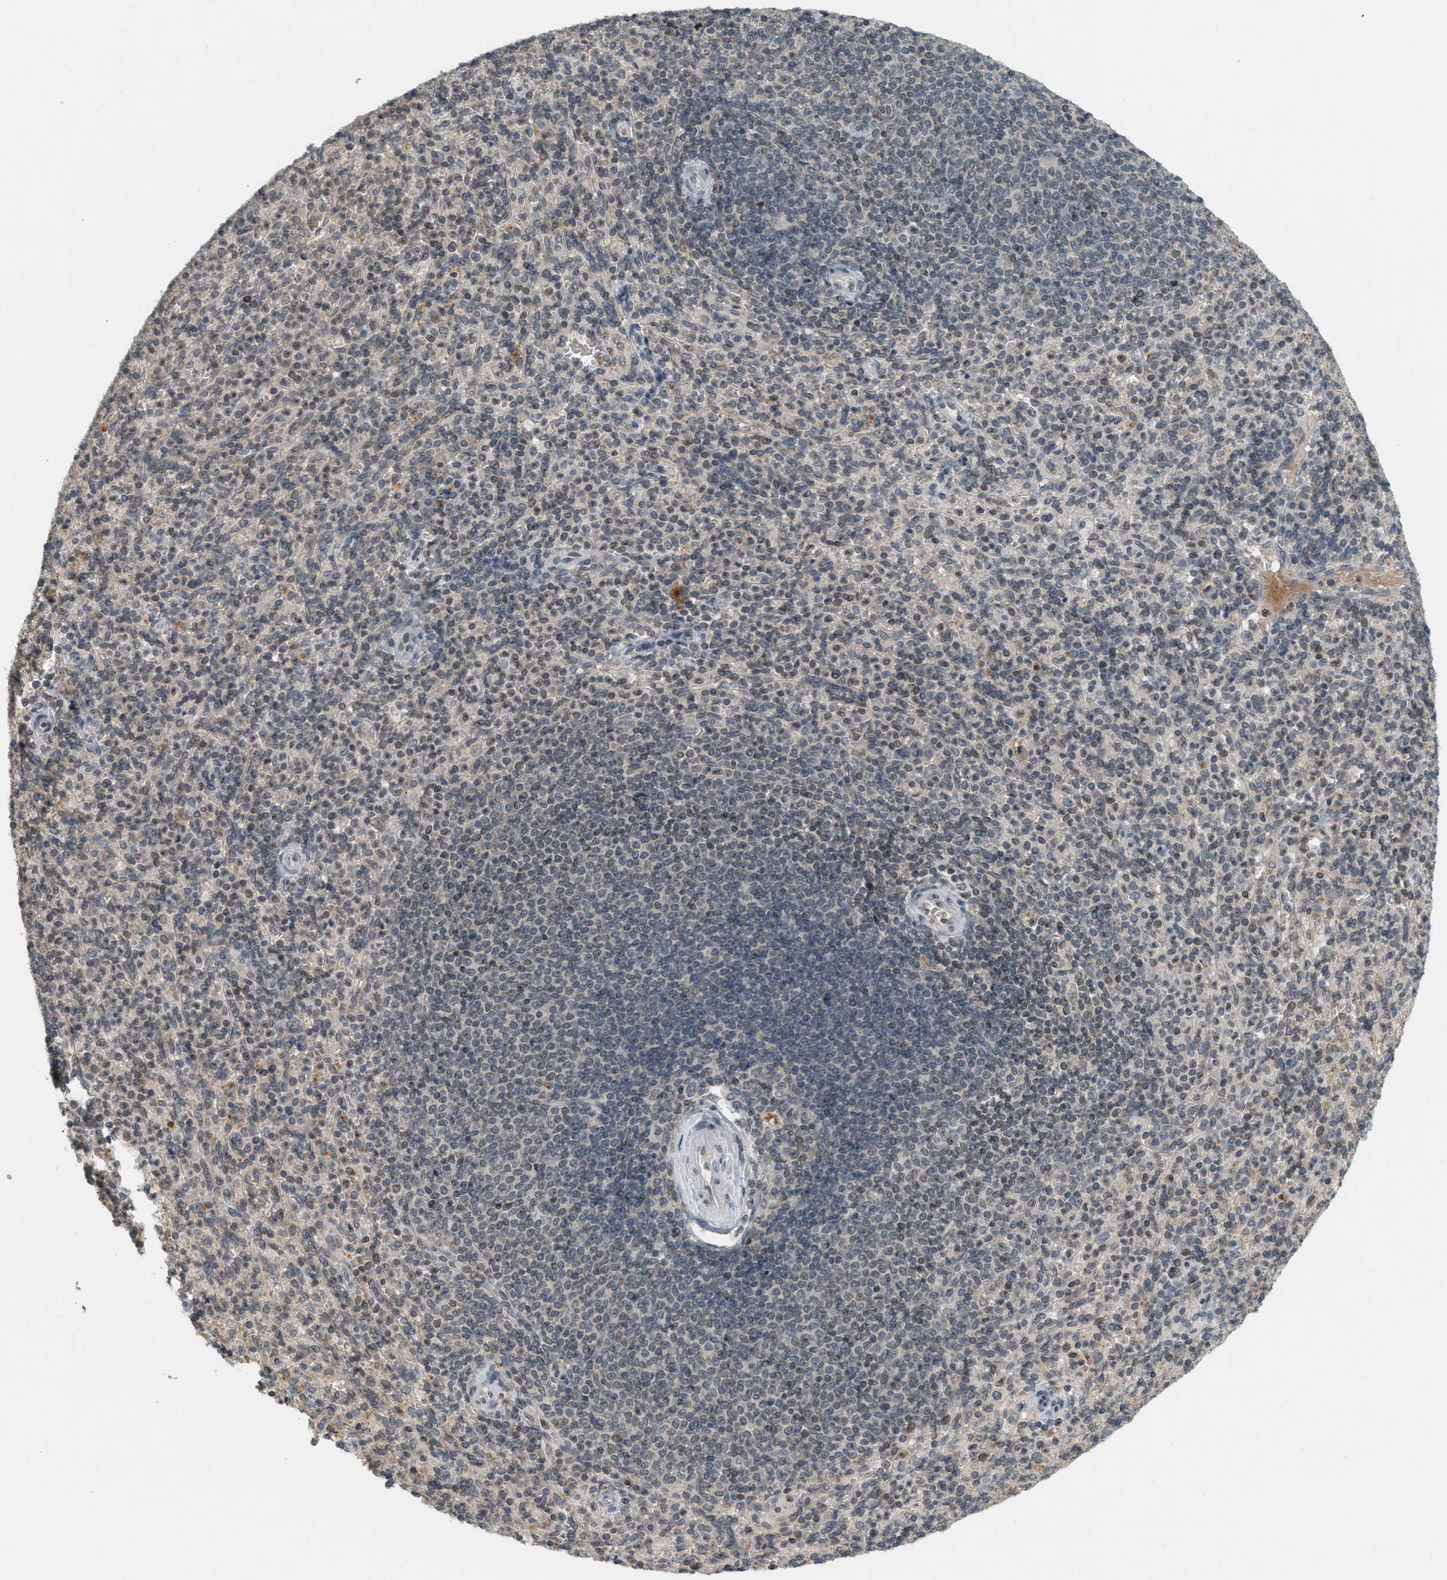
{"staining": {"intensity": "weak", "quantity": "25%-75%", "location": "cytoplasmic/membranous,nuclear"}, "tissue": "spleen", "cell_type": "Cells in red pulp", "image_type": "normal", "snomed": [{"axis": "morphology", "description": "Normal tissue, NOS"}, {"axis": "topography", "description": "Spleen"}], "caption": "IHC of unremarkable human spleen displays low levels of weak cytoplasmic/membranous,nuclear expression in about 25%-75% of cells in red pulp.", "gene": "ABHD6", "patient": {"sex": "male", "age": 36}}